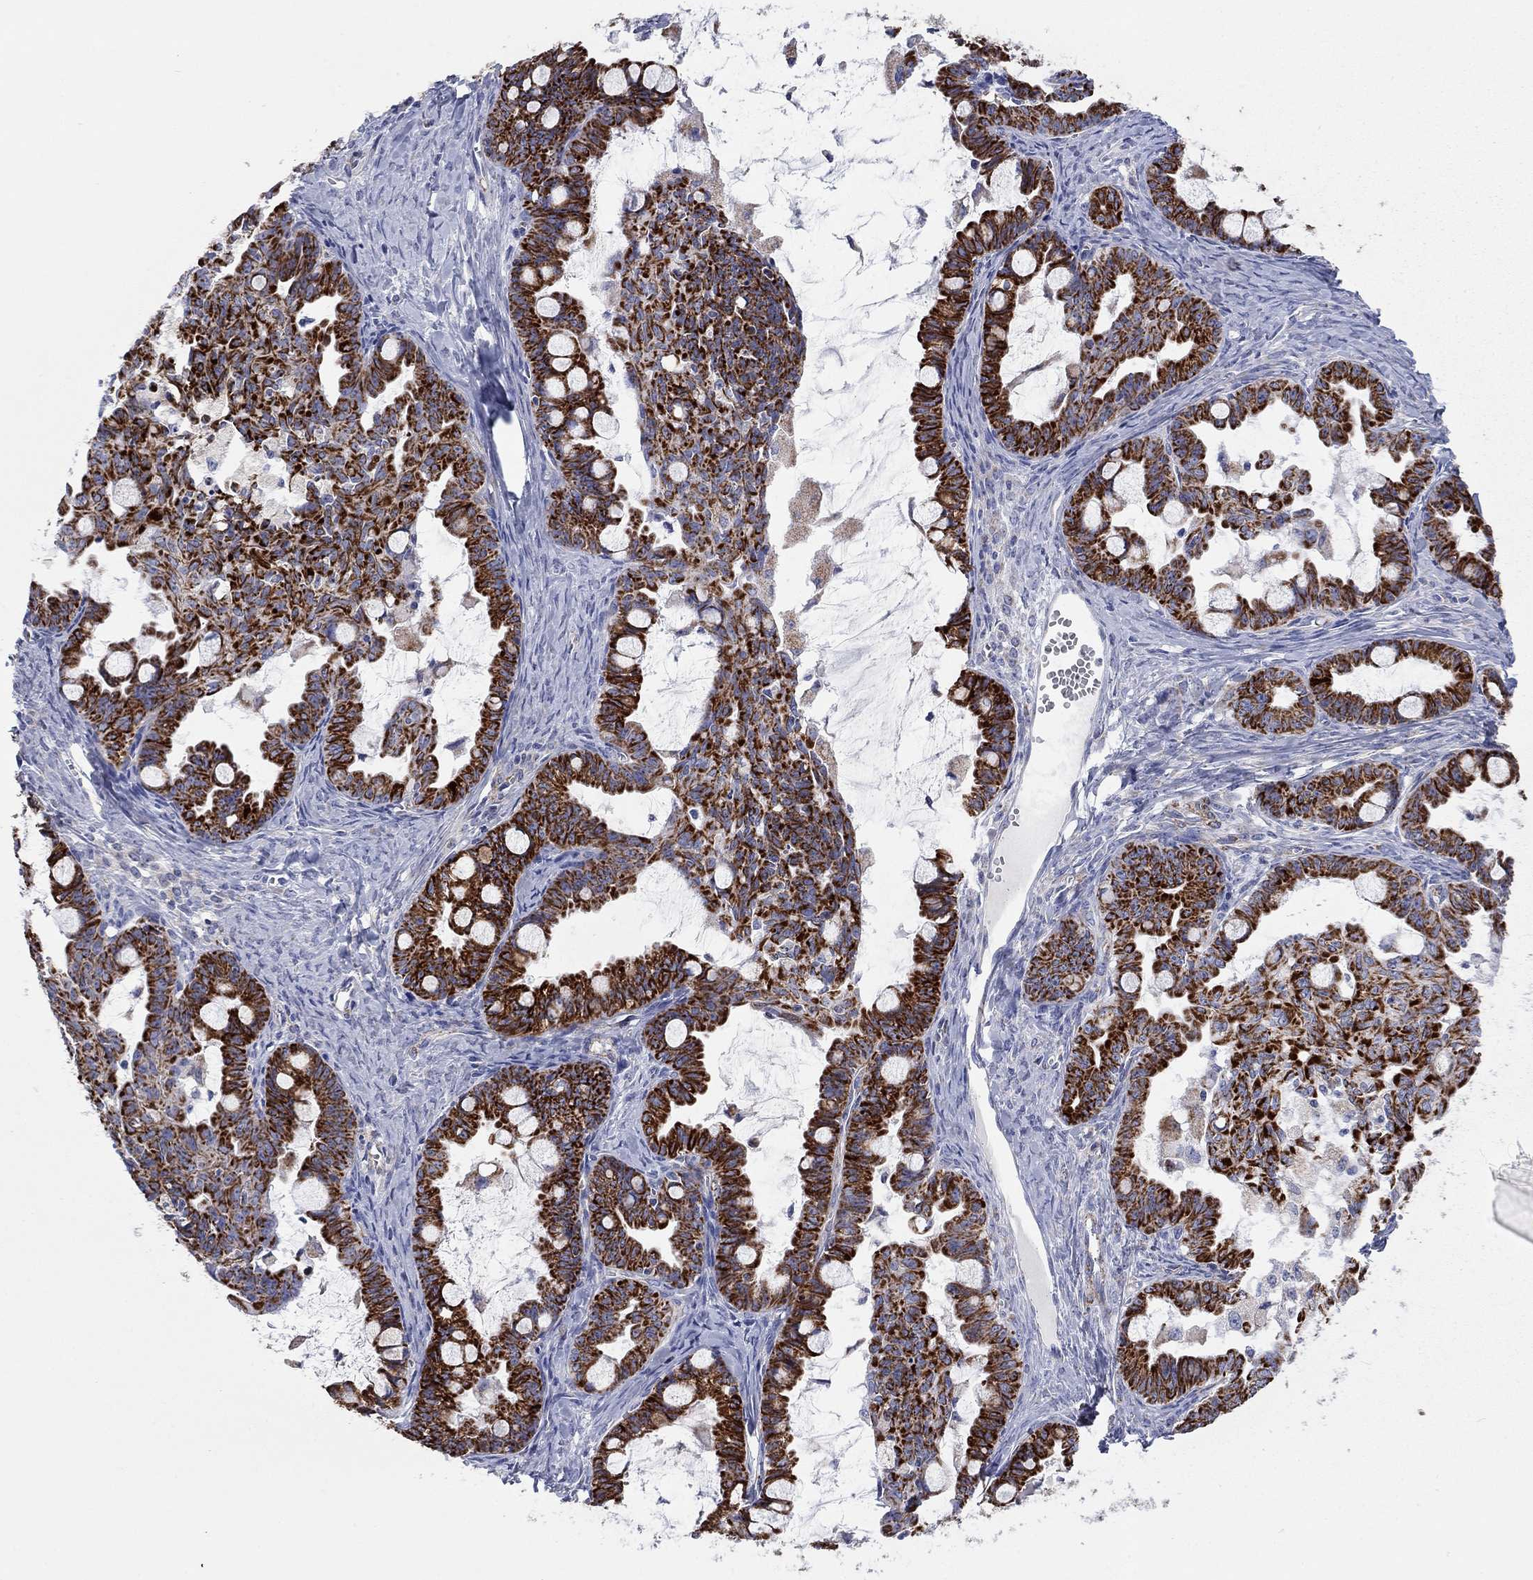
{"staining": {"intensity": "strong", "quantity": ">75%", "location": "cytoplasmic/membranous"}, "tissue": "ovarian cancer", "cell_type": "Tumor cells", "image_type": "cancer", "snomed": [{"axis": "morphology", "description": "Cystadenocarcinoma, mucinous, NOS"}, {"axis": "topography", "description": "Ovary"}], "caption": "Immunohistochemistry (IHC) photomicrograph of neoplastic tissue: ovarian cancer stained using IHC demonstrates high levels of strong protein expression localized specifically in the cytoplasmic/membranous of tumor cells, appearing as a cytoplasmic/membranous brown color.", "gene": "MGST3", "patient": {"sex": "female", "age": 63}}